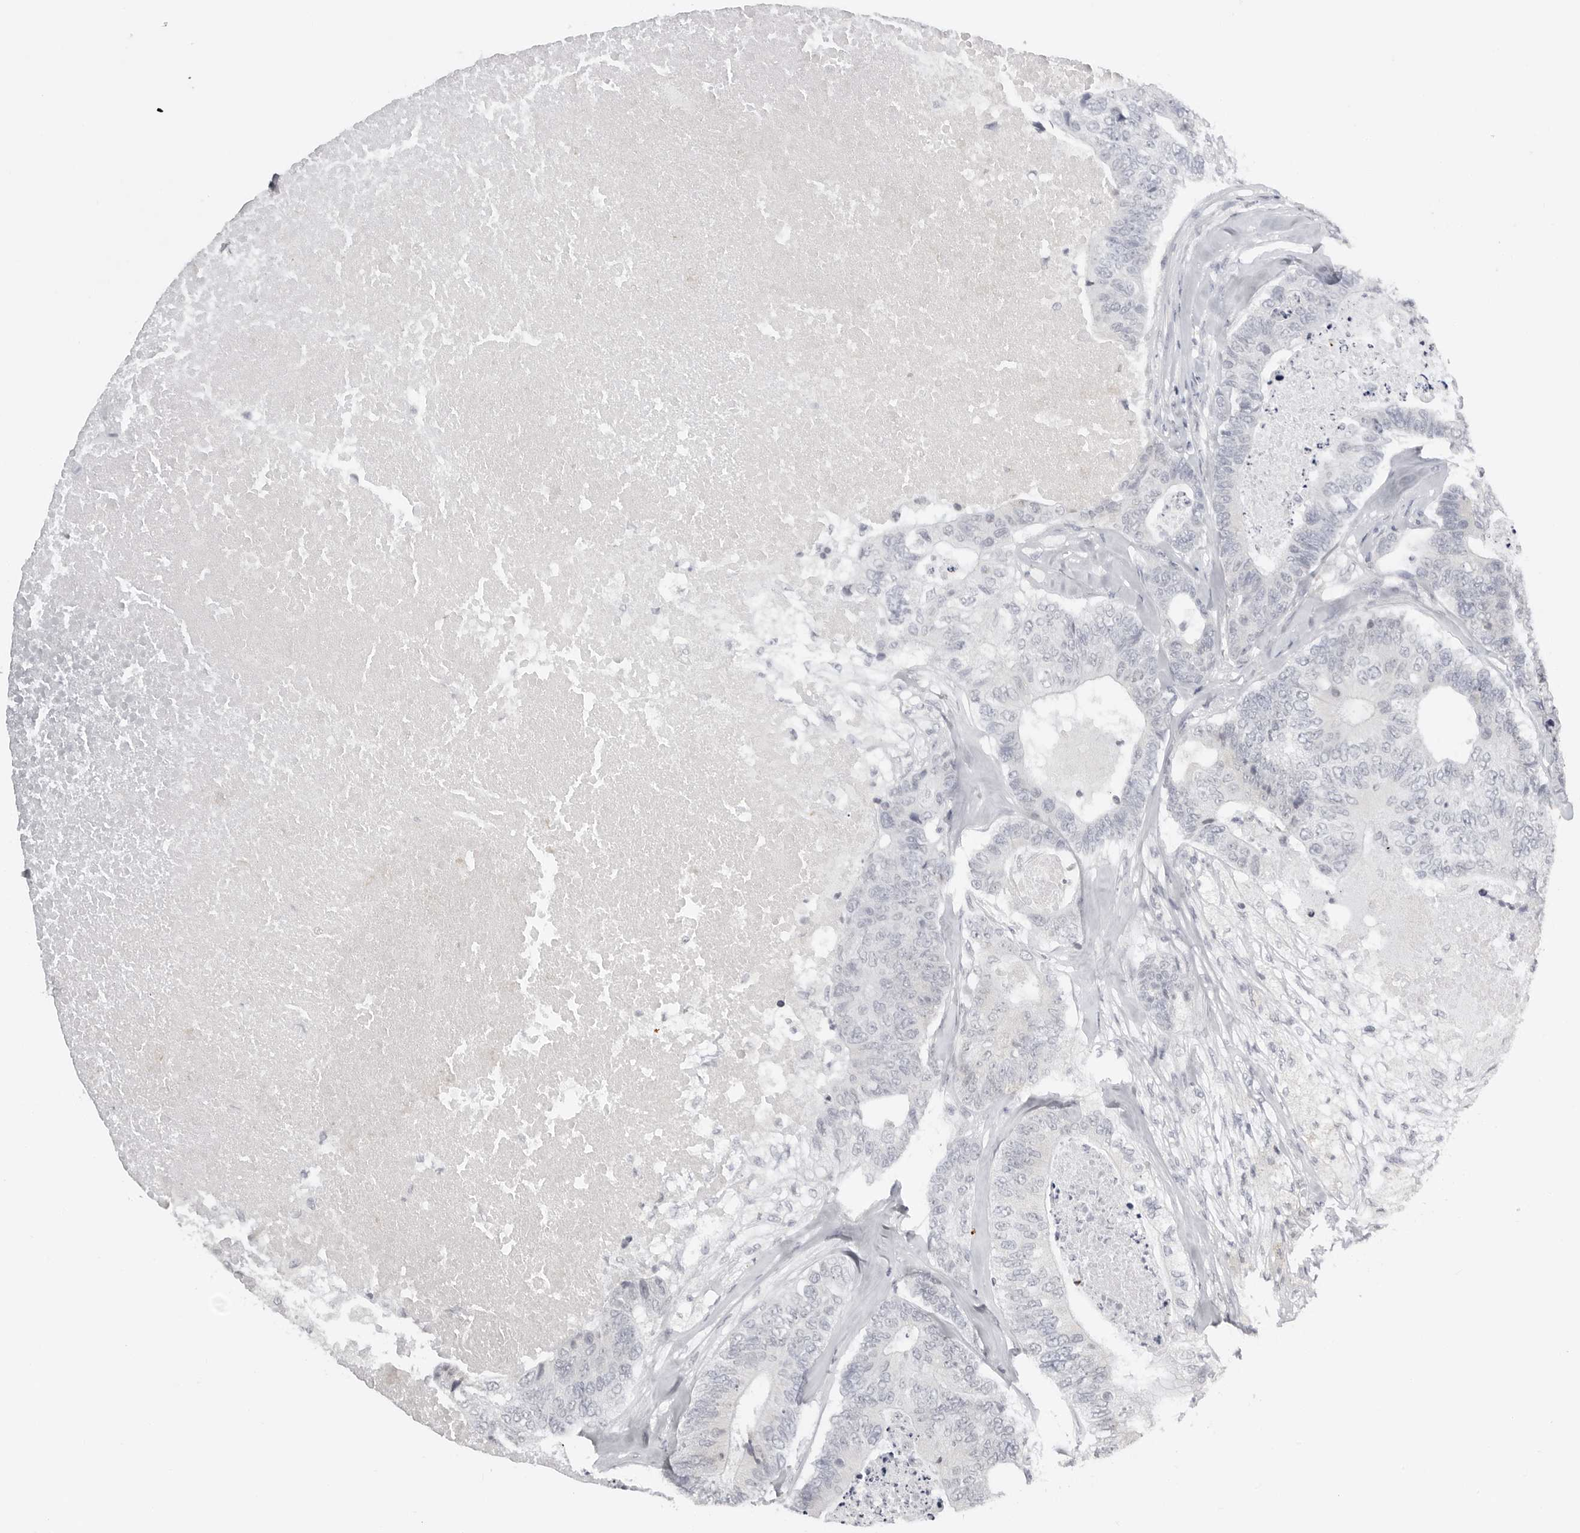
{"staining": {"intensity": "negative", "quantity": "none", "location": "none"}, "tissue": "colorectal cancer", "cell_type": "Tumor cells", "image_type": "cancer", "snomed": [{"axis": "morphology", "description": "Adenocarcinoma, NOS"}, {"axis": "topography", "description": "Colon"}], "caption": "A photomicrograph of adenocarcinoma (colorectal) stained for a protein shows no brown staining in tumor cells.", "gene": "ACP6", "patient": {"sex": "female", "age": 67}}